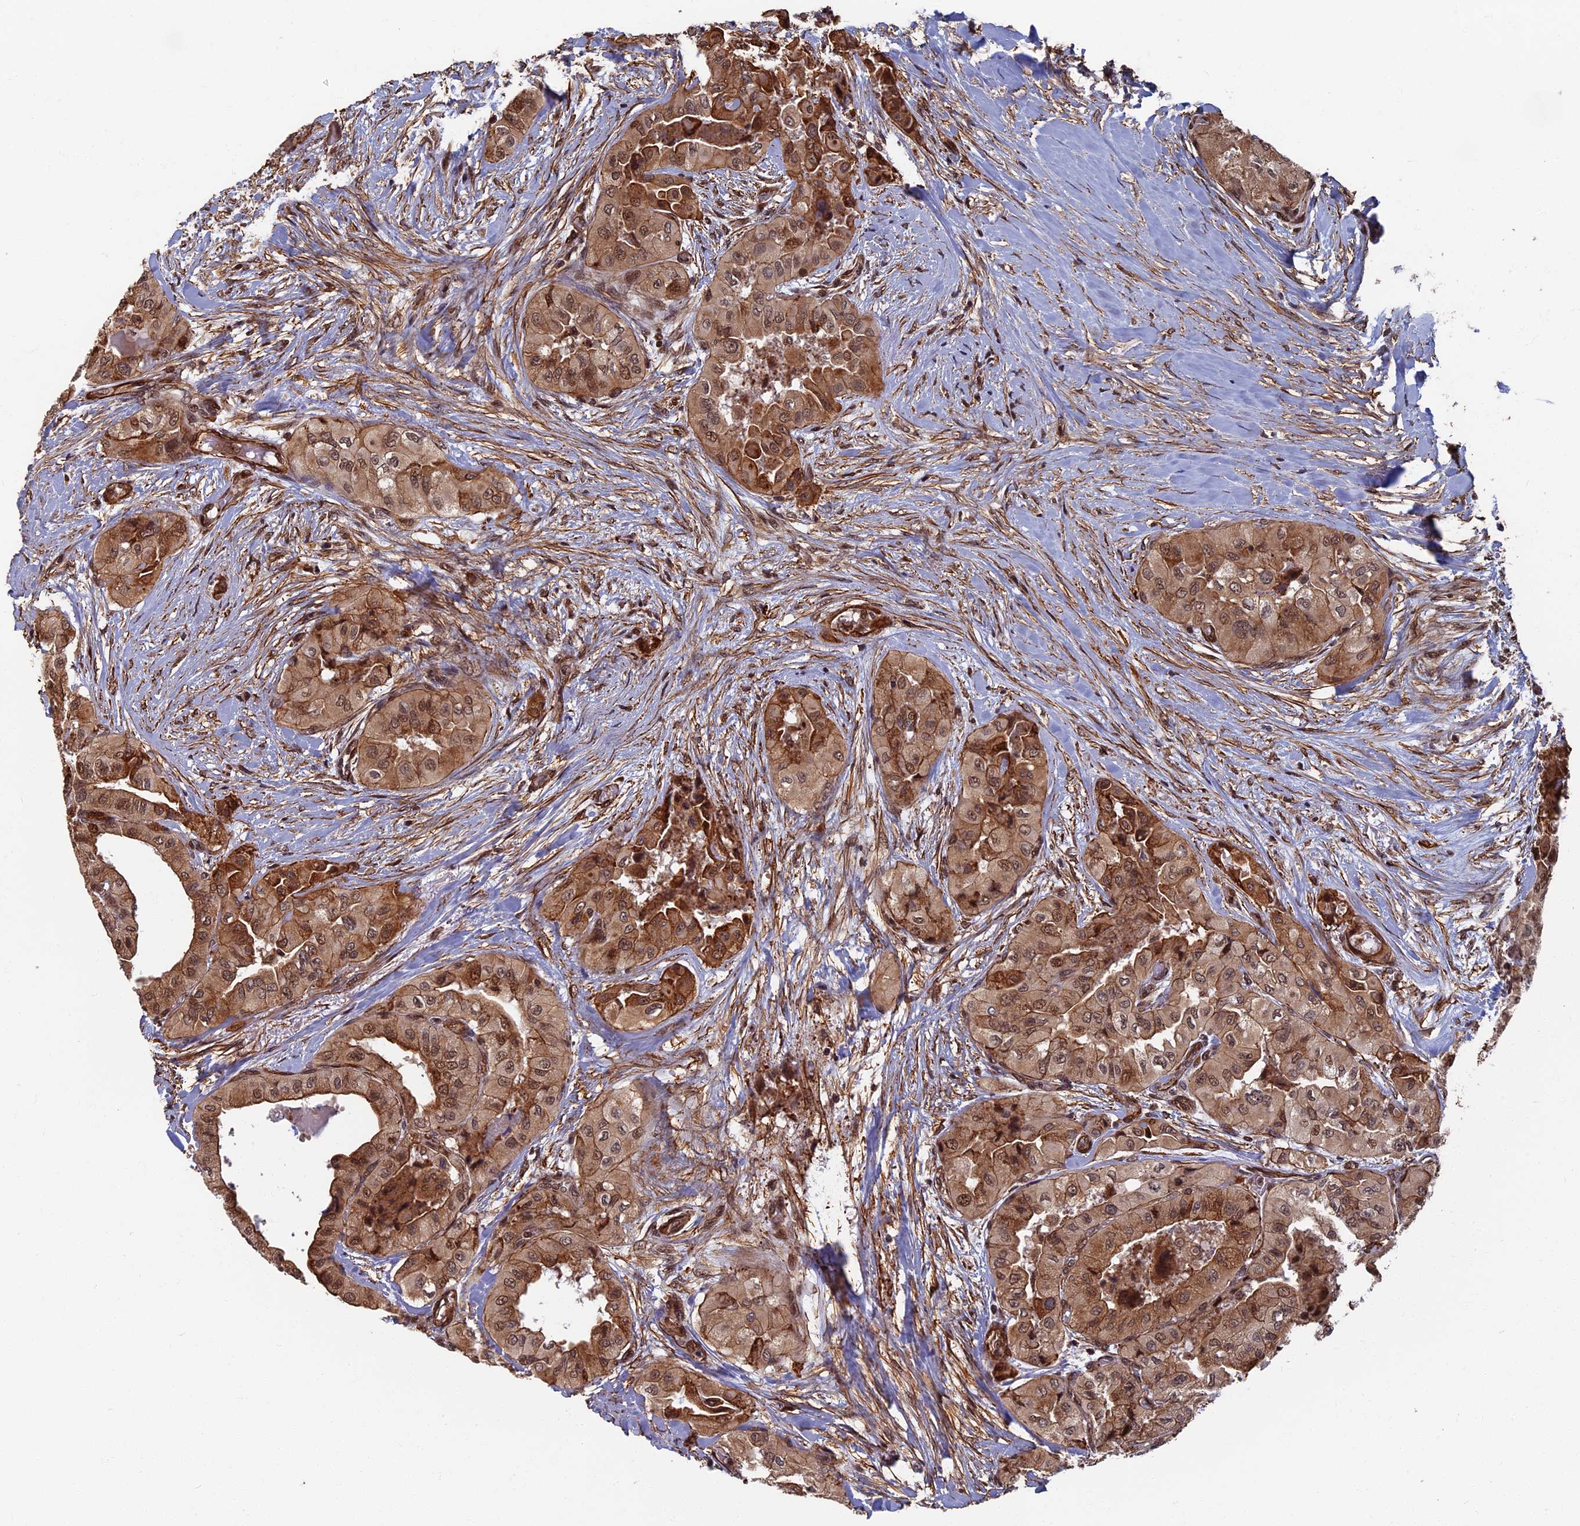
{"staining": {"intensity": "moderate", "quantity": ">75%", "location": "cytoplasmic/membranous,nuclear"}, "tissue": "thyroid cancer", "cell_type": "Tumor cells", "image_type": "cancer", "snomed": [{"axis": "morphology", "description": "Normal tissue, NOS"}, {"axis": "morphology", "description": "Papillary adenocarcinoma, NOS"}, {"axis": "topography", "description": "Thyroid gland"}], "caption": "The immunohistochemical stain highlights moderate cytoplasmic/membranous and nuclear positivity in tumor cells of thyroid cancer tissue.", "gene": "CTDP1", "patient": {"sex": "female", "age": 59}}